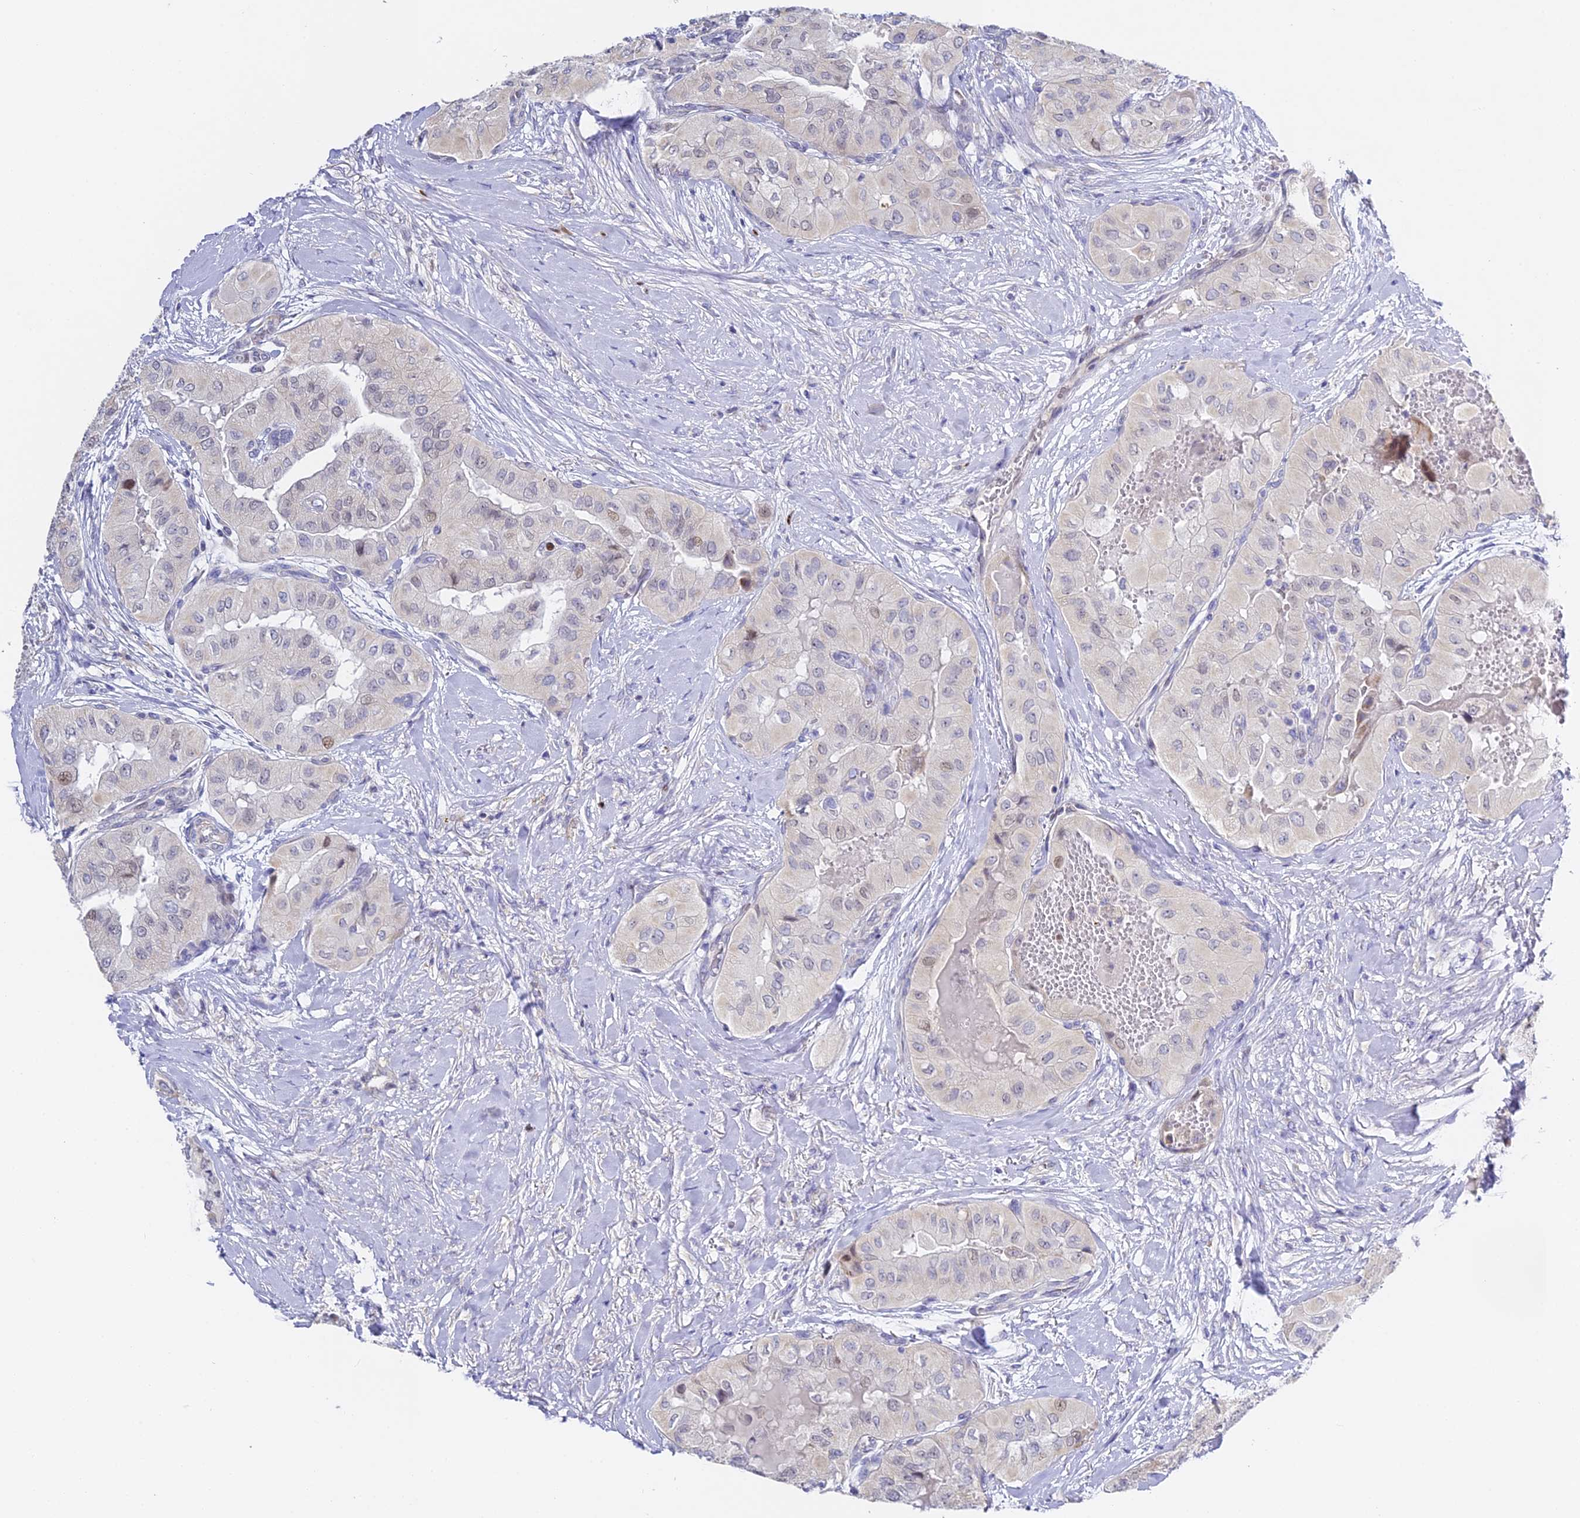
{"staining": {"intensity": "negative", "quantity": "none", "location": "none"}, "tissue": "thyroid cancer", "cell_type": "Tumor cells", "image_type": "cancer", "snomed": [{"axis": "morphology", "description": "Papillary adenocarcinoma, NOS"}, {"axis": "topography", "description": "Thyroid gland"}], "caption": "Immunohistochemical staining of human thyroid cancer (papillary adenocarcinoma) shows no significant staining in tumor cells.", "gene": "SERP1", "patient": {"sex": "female", "age": 59}}